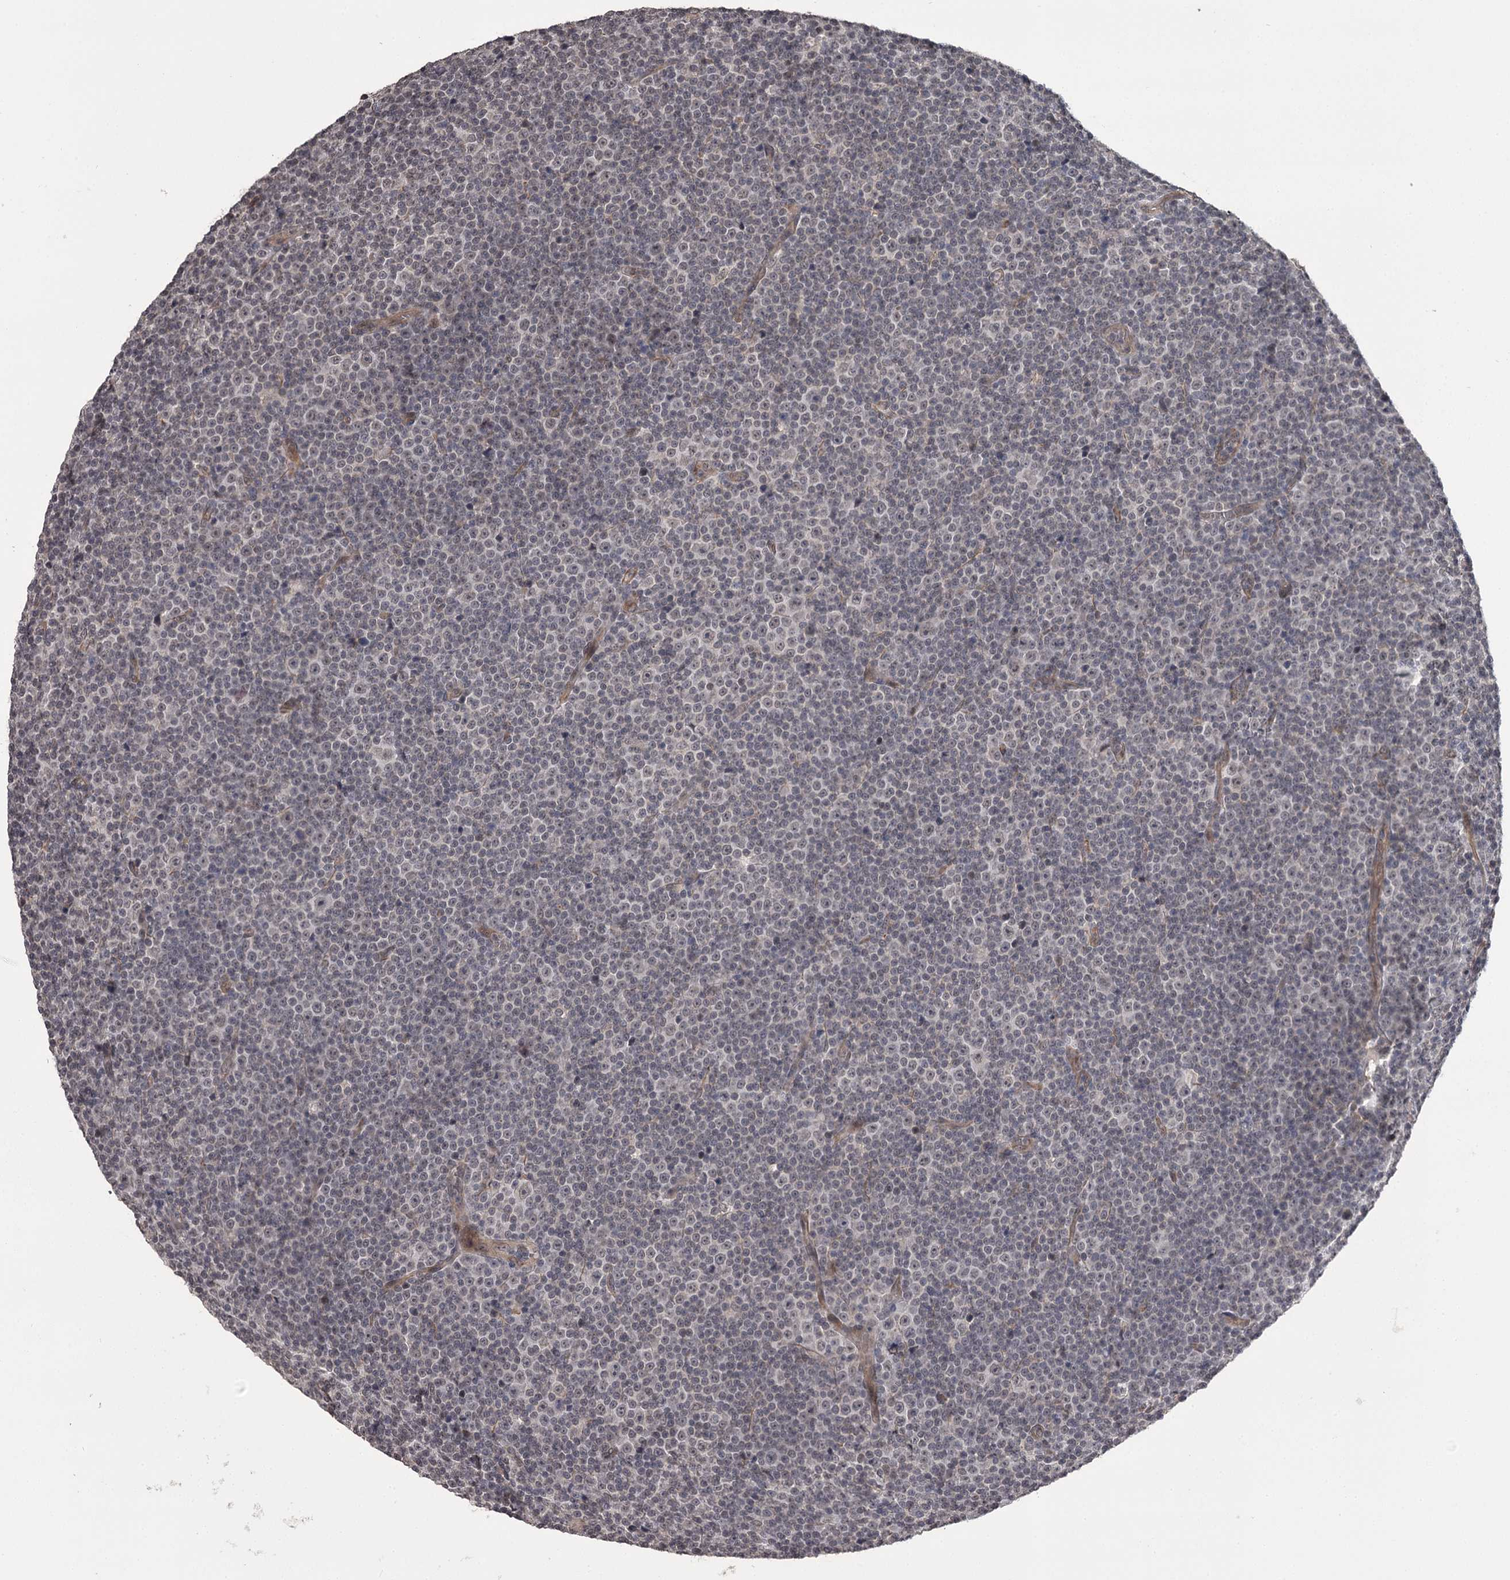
{"staining": {"intensity": "weak", "quantity": "<25%", "location": "nuclear"}, "tissue": "lymphoma", "cell_type": "Tumor cells", "image_type": "cancer", "snomed": [{"axis": "morphology", "description": "Malignant lymphoma, non-Hodgkin's type, Low grade"}, {"axis": "topography", "description": "Lymph node"}], "caption": "This is an immunohistochemistry (IHC) histopathology image of lymphoma. There is no expression in tumor cells.", "gene": "CWF19L2", "patient": {"sex": "female", "age": 67}}